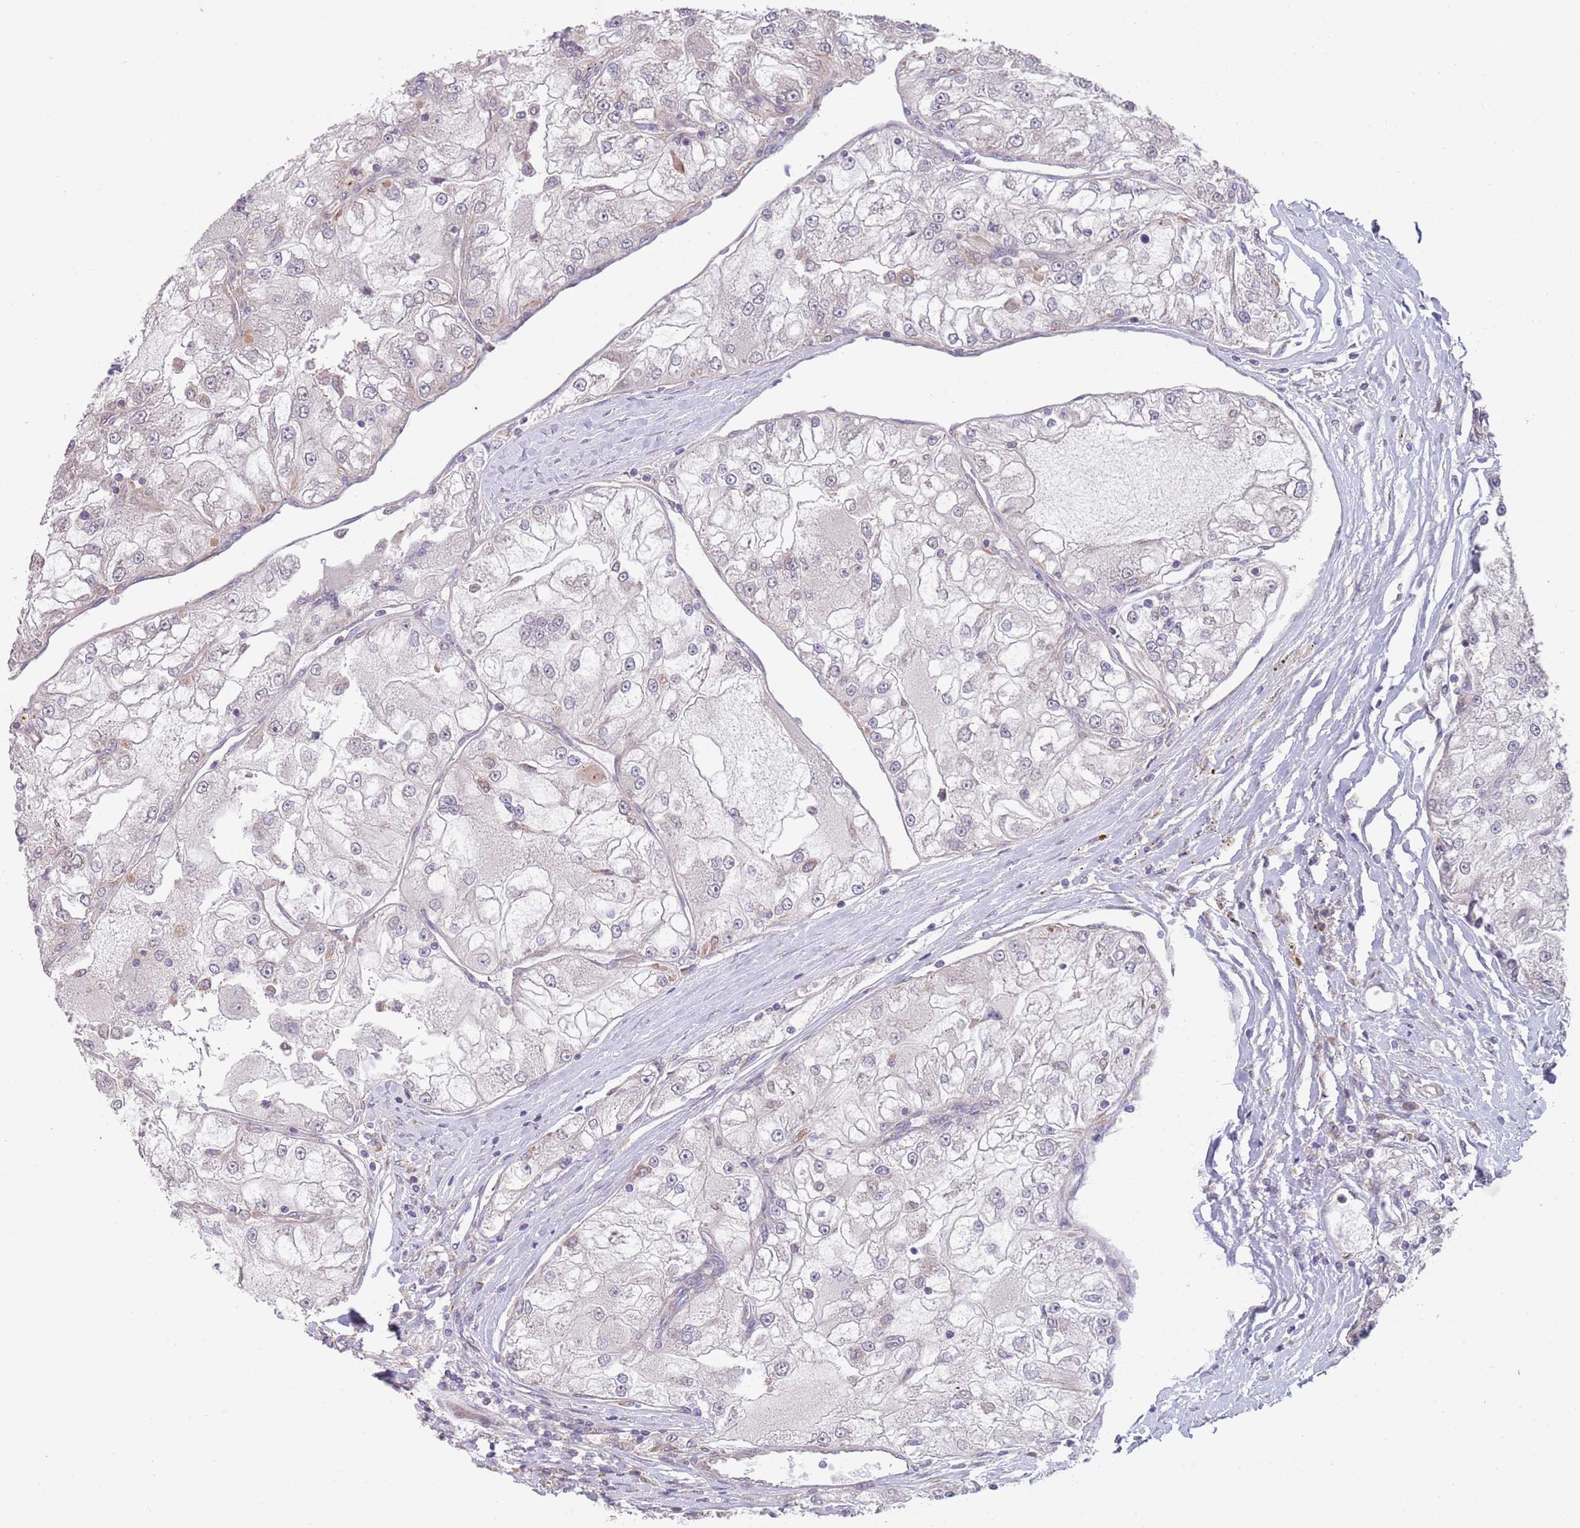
{"staining": {"intensity": "negative", "quantity": "none", "location": "none"}, "tissue": "renal cancer", "cell_type": "Tumor cells", "image_type": "cancer", "snomed": [{"axis": "morphology", "description": "Adenocarcinoma, NOS"}, {"axis": "topography", "description": "Kidney"}], "caption": "Renal cancer (adenocarcinoma) stained for a protein using immunohistochemistry (IHC) demonstrates no expression tumor cells.", "gene": "CHD9", "patient": {"sex": "female", "age": 72}}